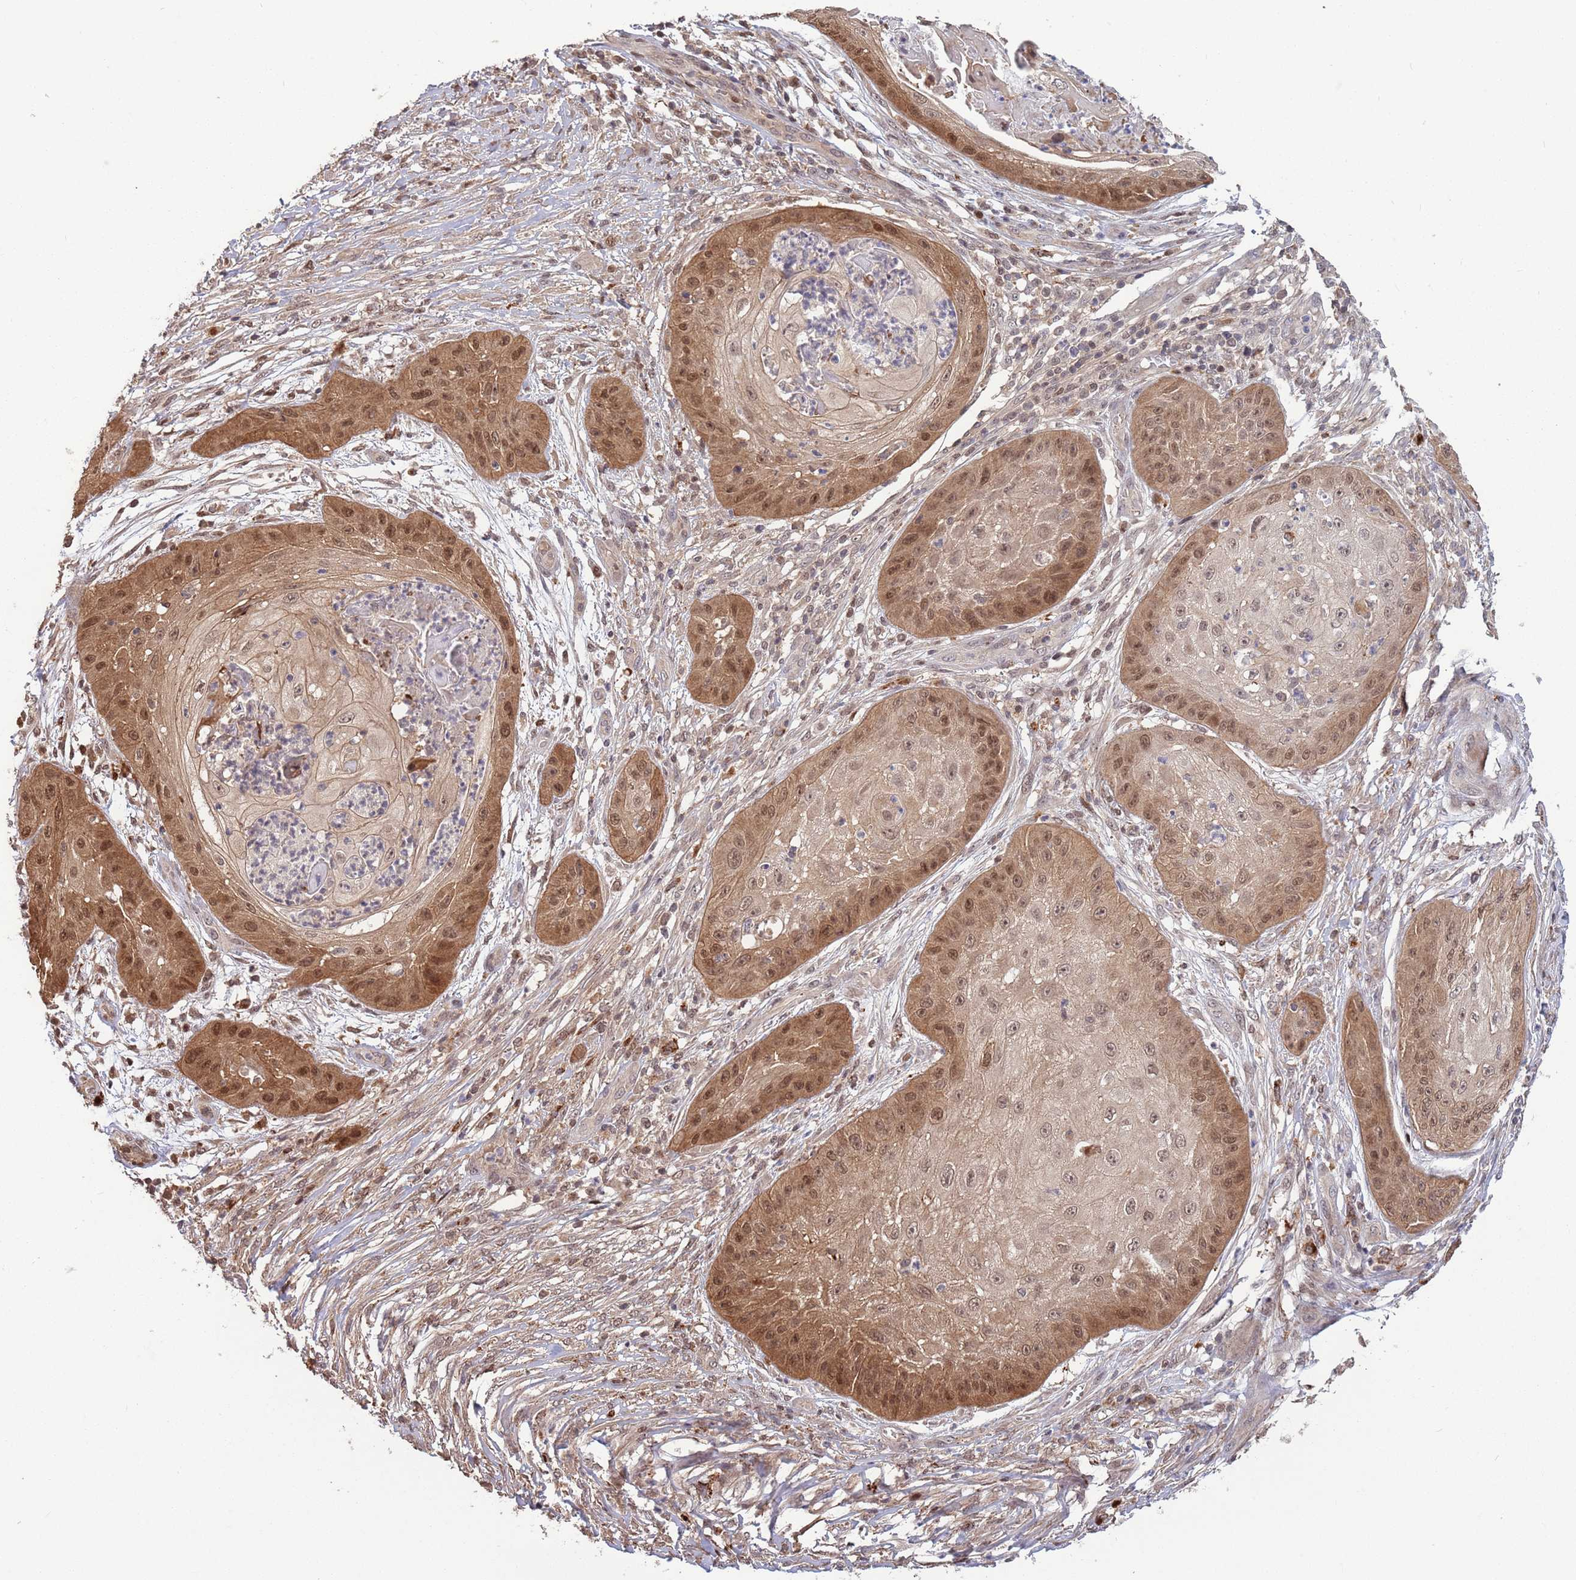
{"staining": {"intensity": "moderate", "quantity": "25%-75%", "location": "cytoplasmic/membranous,nuclear"}, "tissue": "skin cancer", "cell_type": "Tumor cells", "image_type": "cancer", "snomed": [{"axis": "morphology", "description": "Squamous cell carcinoma, NOS"}, {"axis": "topography", "description": "Skin"}], "caption": "The photomicrograph displays immunohistochemical staining of squamous cell carcinoma (skin). There is moderate cytoplasmic/membranous and nuclear positivity is seen in about 25%-75% of tumor cells. (Stains: DAB (3,3'-diaminobenzidine) in brown, nuclei in blue, Microscopy: brightfield microscopy at high magnification).", "gene": "SALL1", "patient": {"sex": "male", "age": 70}}